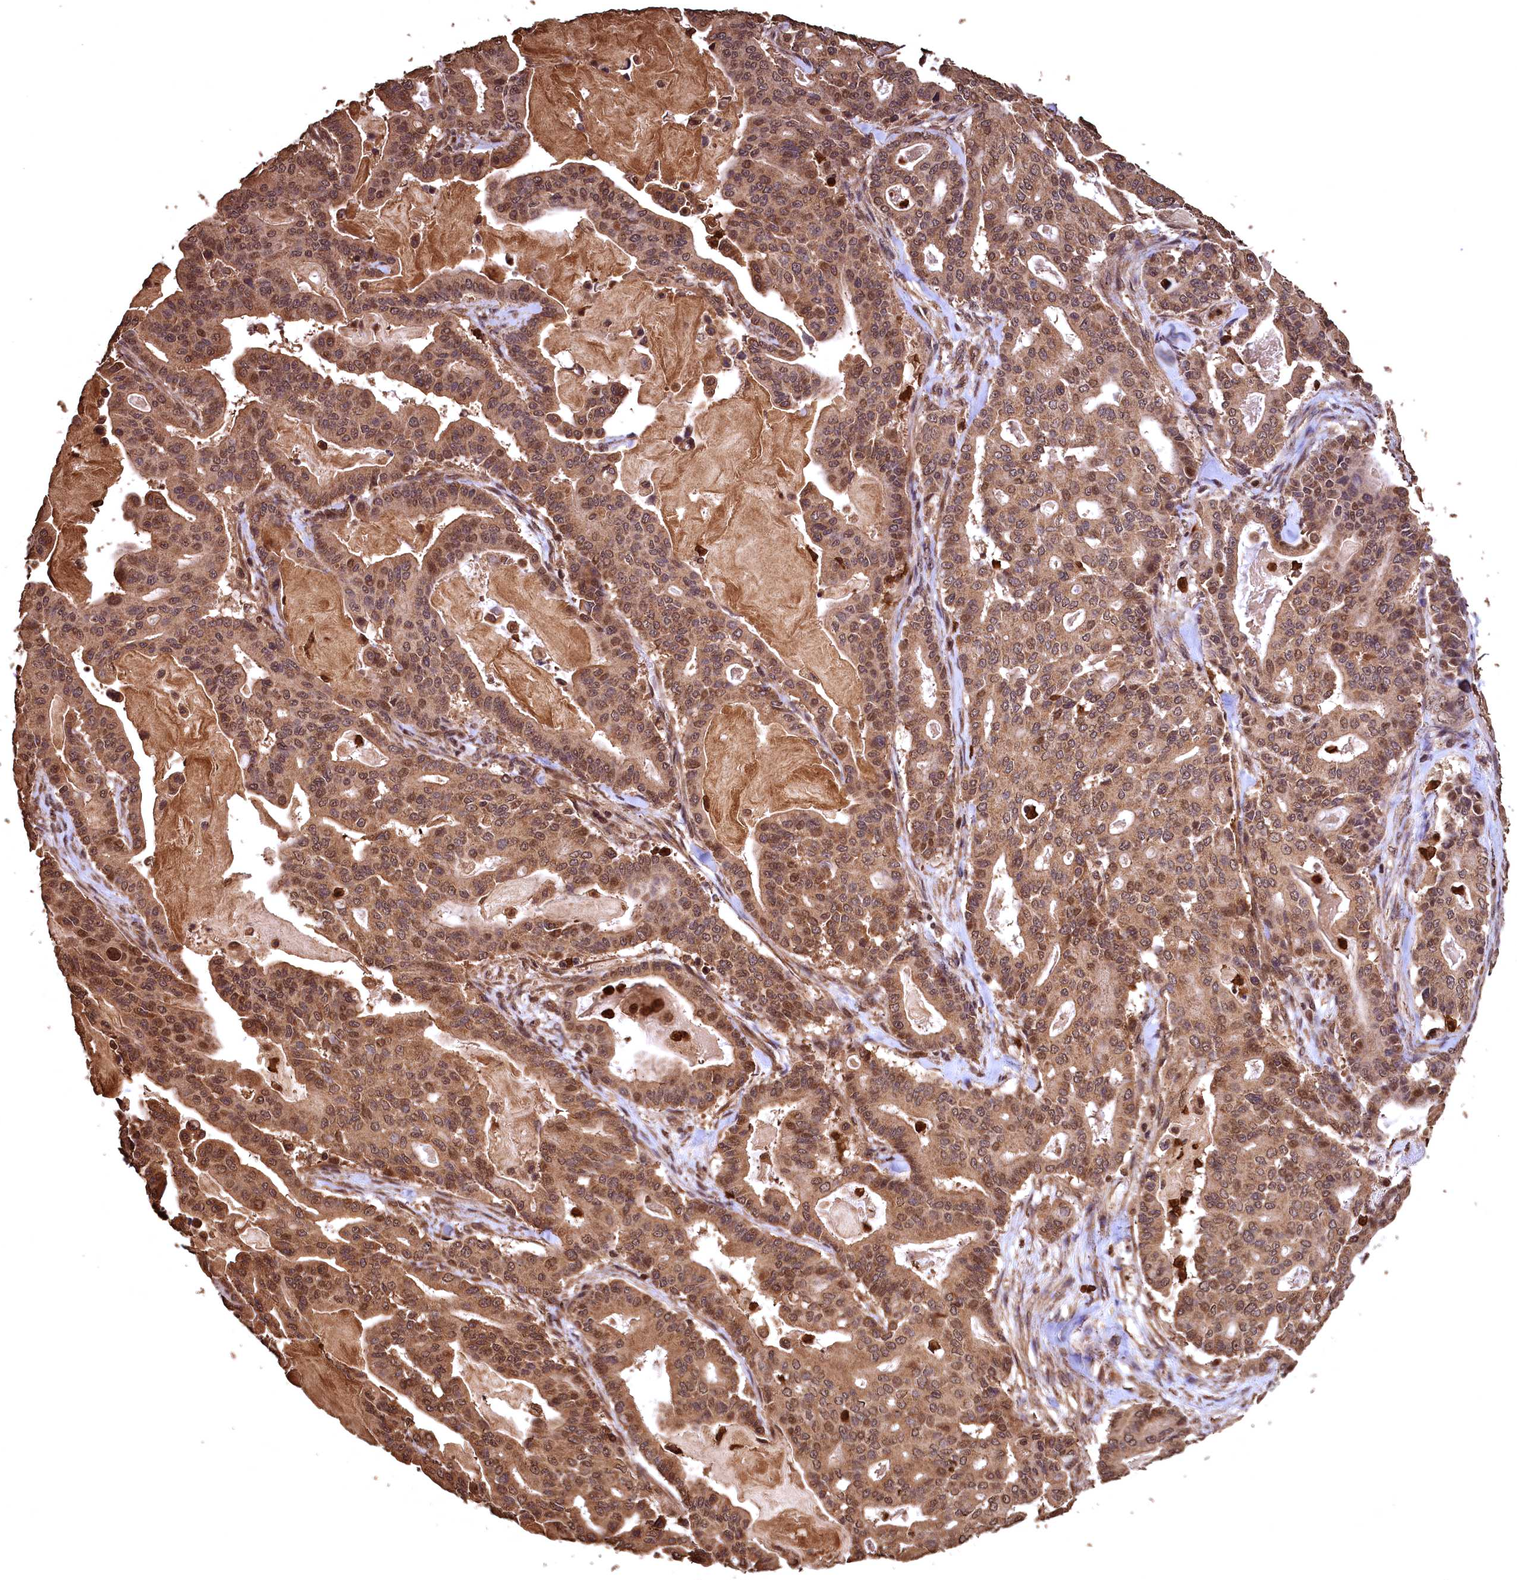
{"staining": {"intensity": "moderate", "quantity": ">75%", "location": "cytoplasmic/membranous,nuclear"}, "tissue": "pancreatic cancer", "cell_type": "Tumor cells", "image_type": "cancer", "snomed": [{"axis": "morphology", "description": "Adenocarcinoma, NOS"}, {"axis": "topography", "description": "Pancreas"}], "caption": "Moderate cytoplasmic/membranous and nuclear positivity is identified in approximately >75% of tumor cells in pancreatic cancer (adenocarcinoma). (DAB = brown stain, brightfield microscopy at high magnification).", "gene": "CEP57L1", "patient": {"sex": "male", "age": 63}}